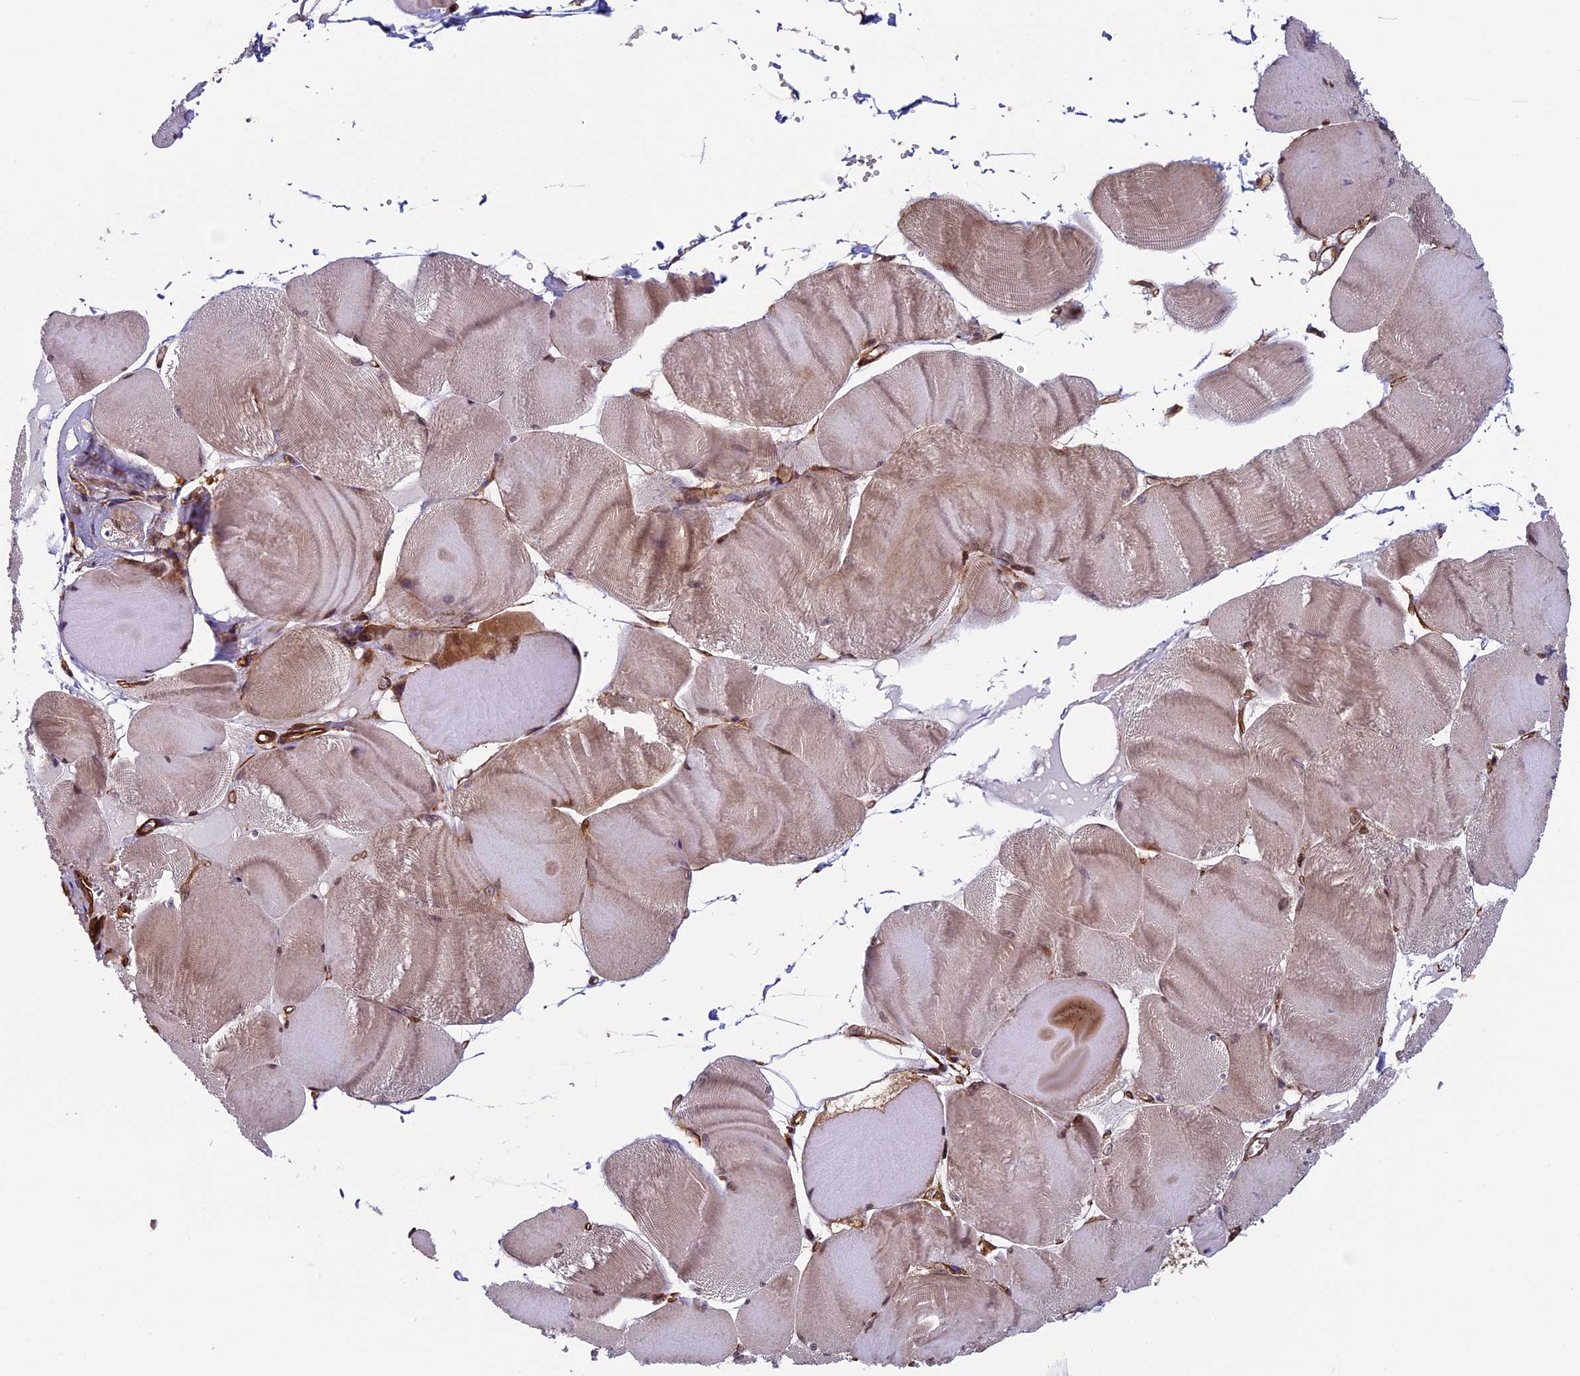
{"staining": {"intensity": "moderate", "quantity": "25%-75%", "location": "cytoplasmic/membranous"}, "tissue": "skeletal muscle", "cell_type": "Myocytes", "image_type": "normal", "snomed": [{"axis": "morphology", "description": "Normal tissue, NOS"}, {"axis": "morphology", "description": "Basal cell carcinoma"}, {"axis": "topography", "description": "Skeletal muscle"}], "caption": "Immunohistochemical staining of unremarkable skeletal muscle shows 25%-75% levels of moderate cytoplasmic/membranous protein positivity in about 25%-75% of myocytes.", "gene": "CCDC8", "patient": {"sex": "female", "age": 64}}